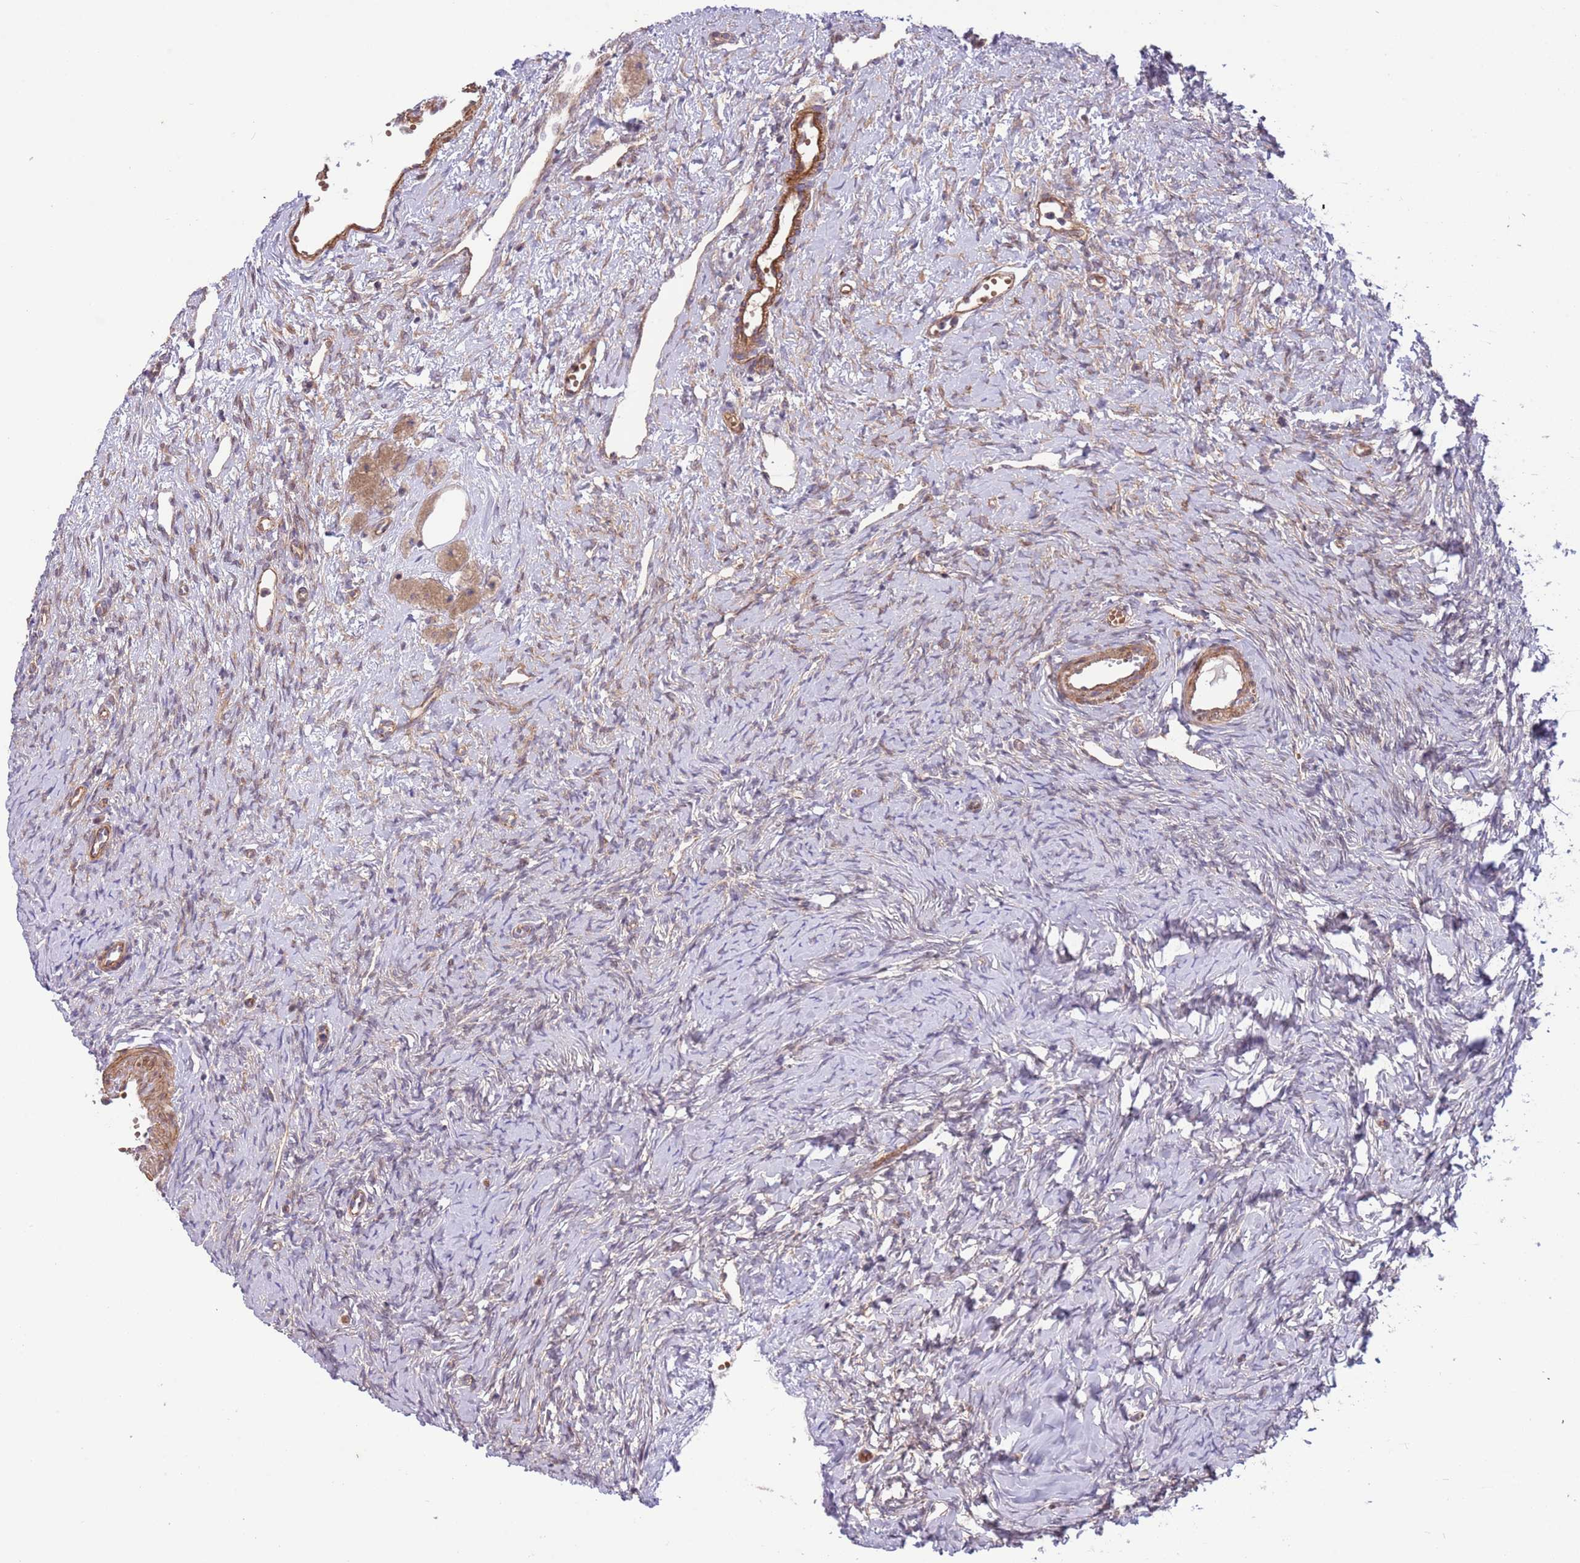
{"staining": {"intensity": "moderate", "quantity": ">75%", "location": "cytoplasmic/membranous"}, "tissue": "ovary", "cell_type": "Follicle cells", "image_type": "normal", "snomed": [{"axis": "morphology", "description": "Normal tissue, NOS"}, {"axis": "topography", "description": "Ovary"}], "caption": "The immunohistochemical stain labels moderate cytoplasmic/membranous staining in follicle cells of benign ovary.", "gene": "ITGB6", "patient": {"sex": "female", "age": 51}}